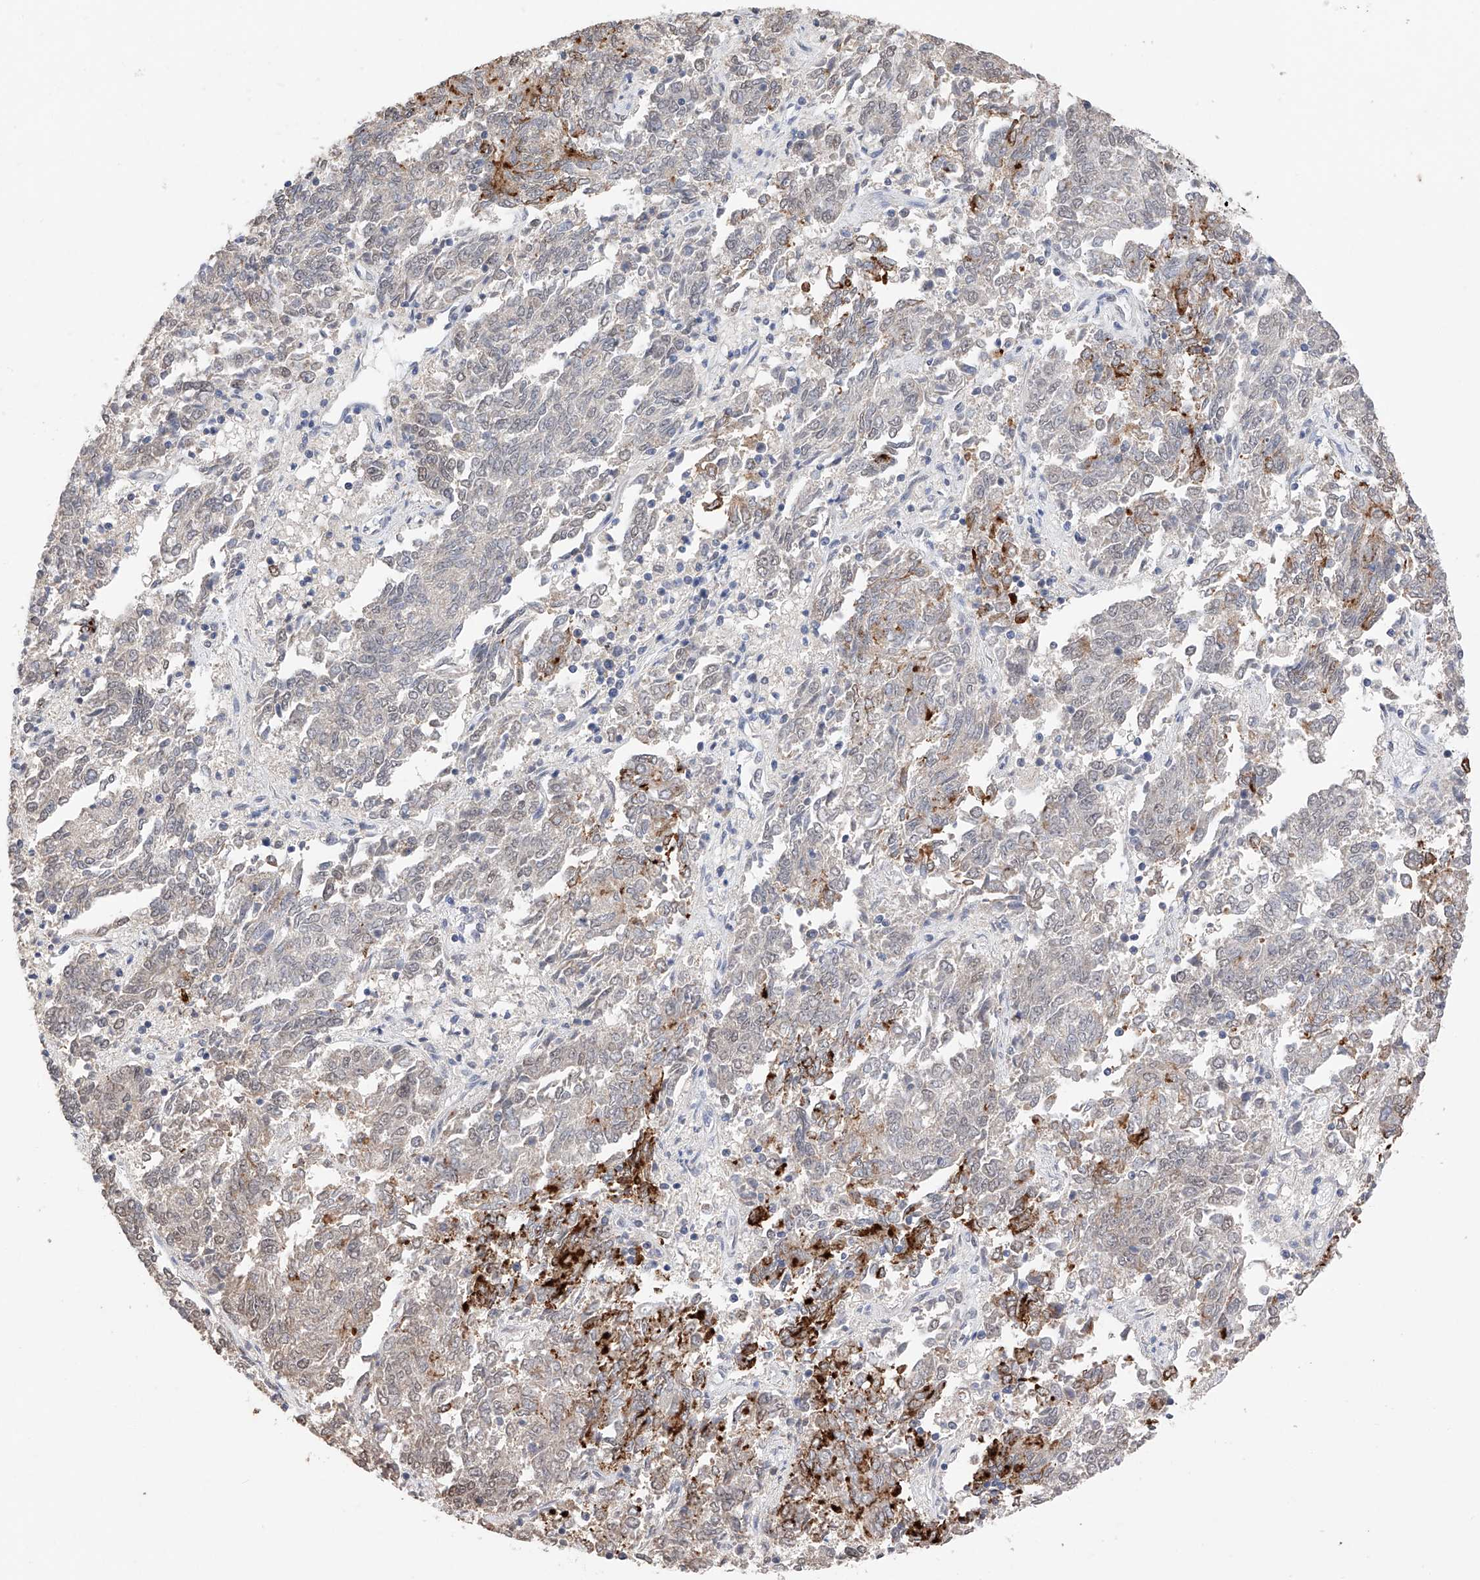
{"staining": {"intensity": "moderate", "quantity": "<25%", "location": "cytoplasmic/membranous"}, "tissue": "endometrial cancer", "cell_type": "Tumor cells", "image_type": "cancer", "snomed": [{"axis": "morphology", "description": "Adenocarcinoma, NOS"}, {"axis": "topography", "description": "Endometrium"}], "caption": "Immunohistochemistry (IHC) micrograph of neoplastic tissue: endometrial cancer stained using IHC shows low levels of moderate protein expression localized specifically in the cytoplasmic/membranous of tumor cells, appearing as a cytoplasmic/membranous brown color.", "gene": "DMAP1", "patient": {"sex": "female", "age": 80}}